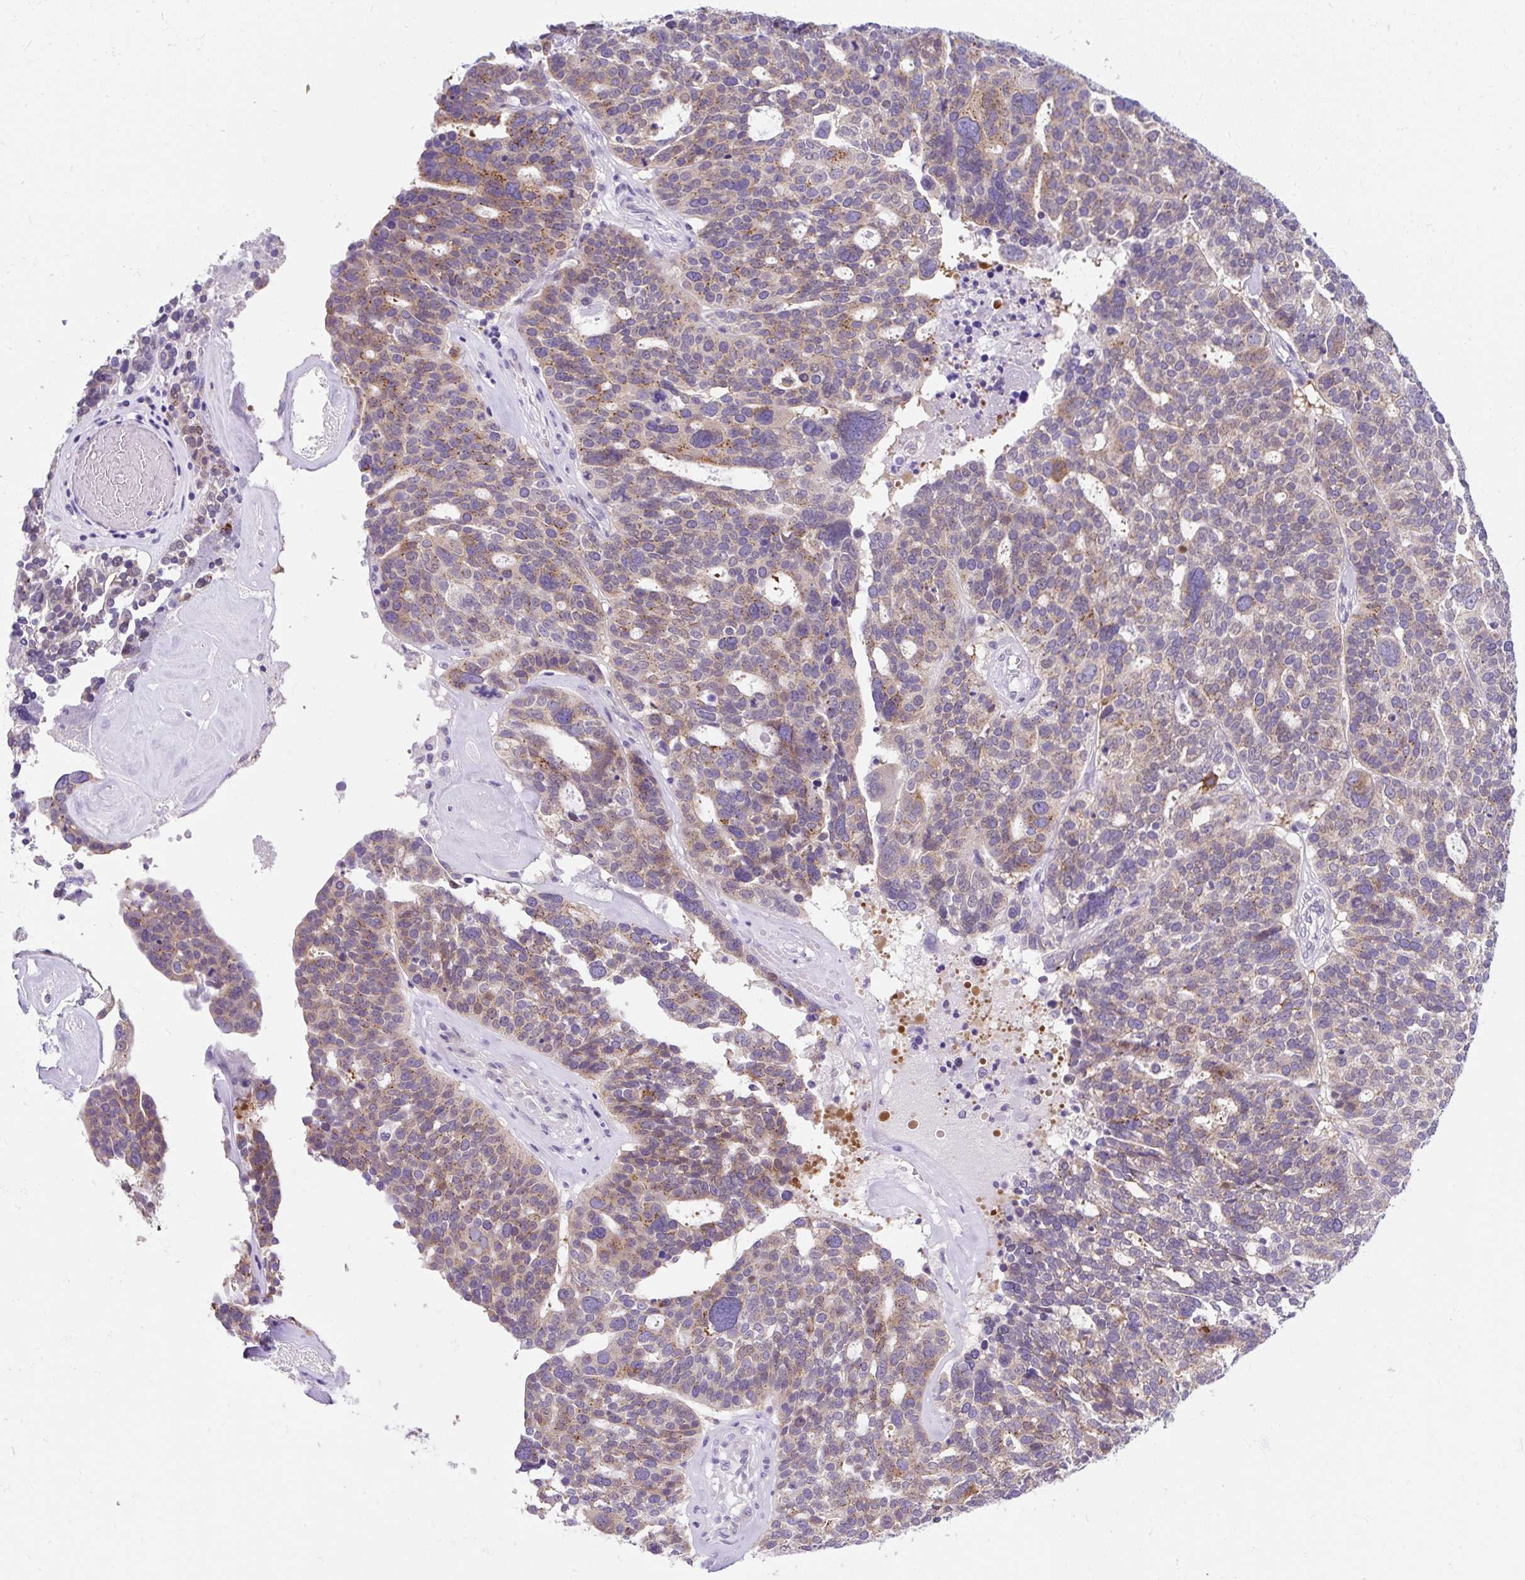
{"staining": {"intensity": "moderate", "quantity": ">75%", "location": "cytoplasmic/membranous"}, "tissue": "ovarian cancer", "cell_type": "Tumor cells", "image_type": "cancer", "snomed": [{"axis": "morphology", "description": "Cystadenocarcinoma, serous, NOS"}, {"axis": "topography", "description": "Ovary"}], "caption": "Moderate cytoplasmic/membranous protein positivity is appreciated in about >75% of tumor cells in ovarian cancer (serous cystadenocarcinoma).", "gene": "GOLGA8A", "patient": {"sex": "female", "age": 59}}